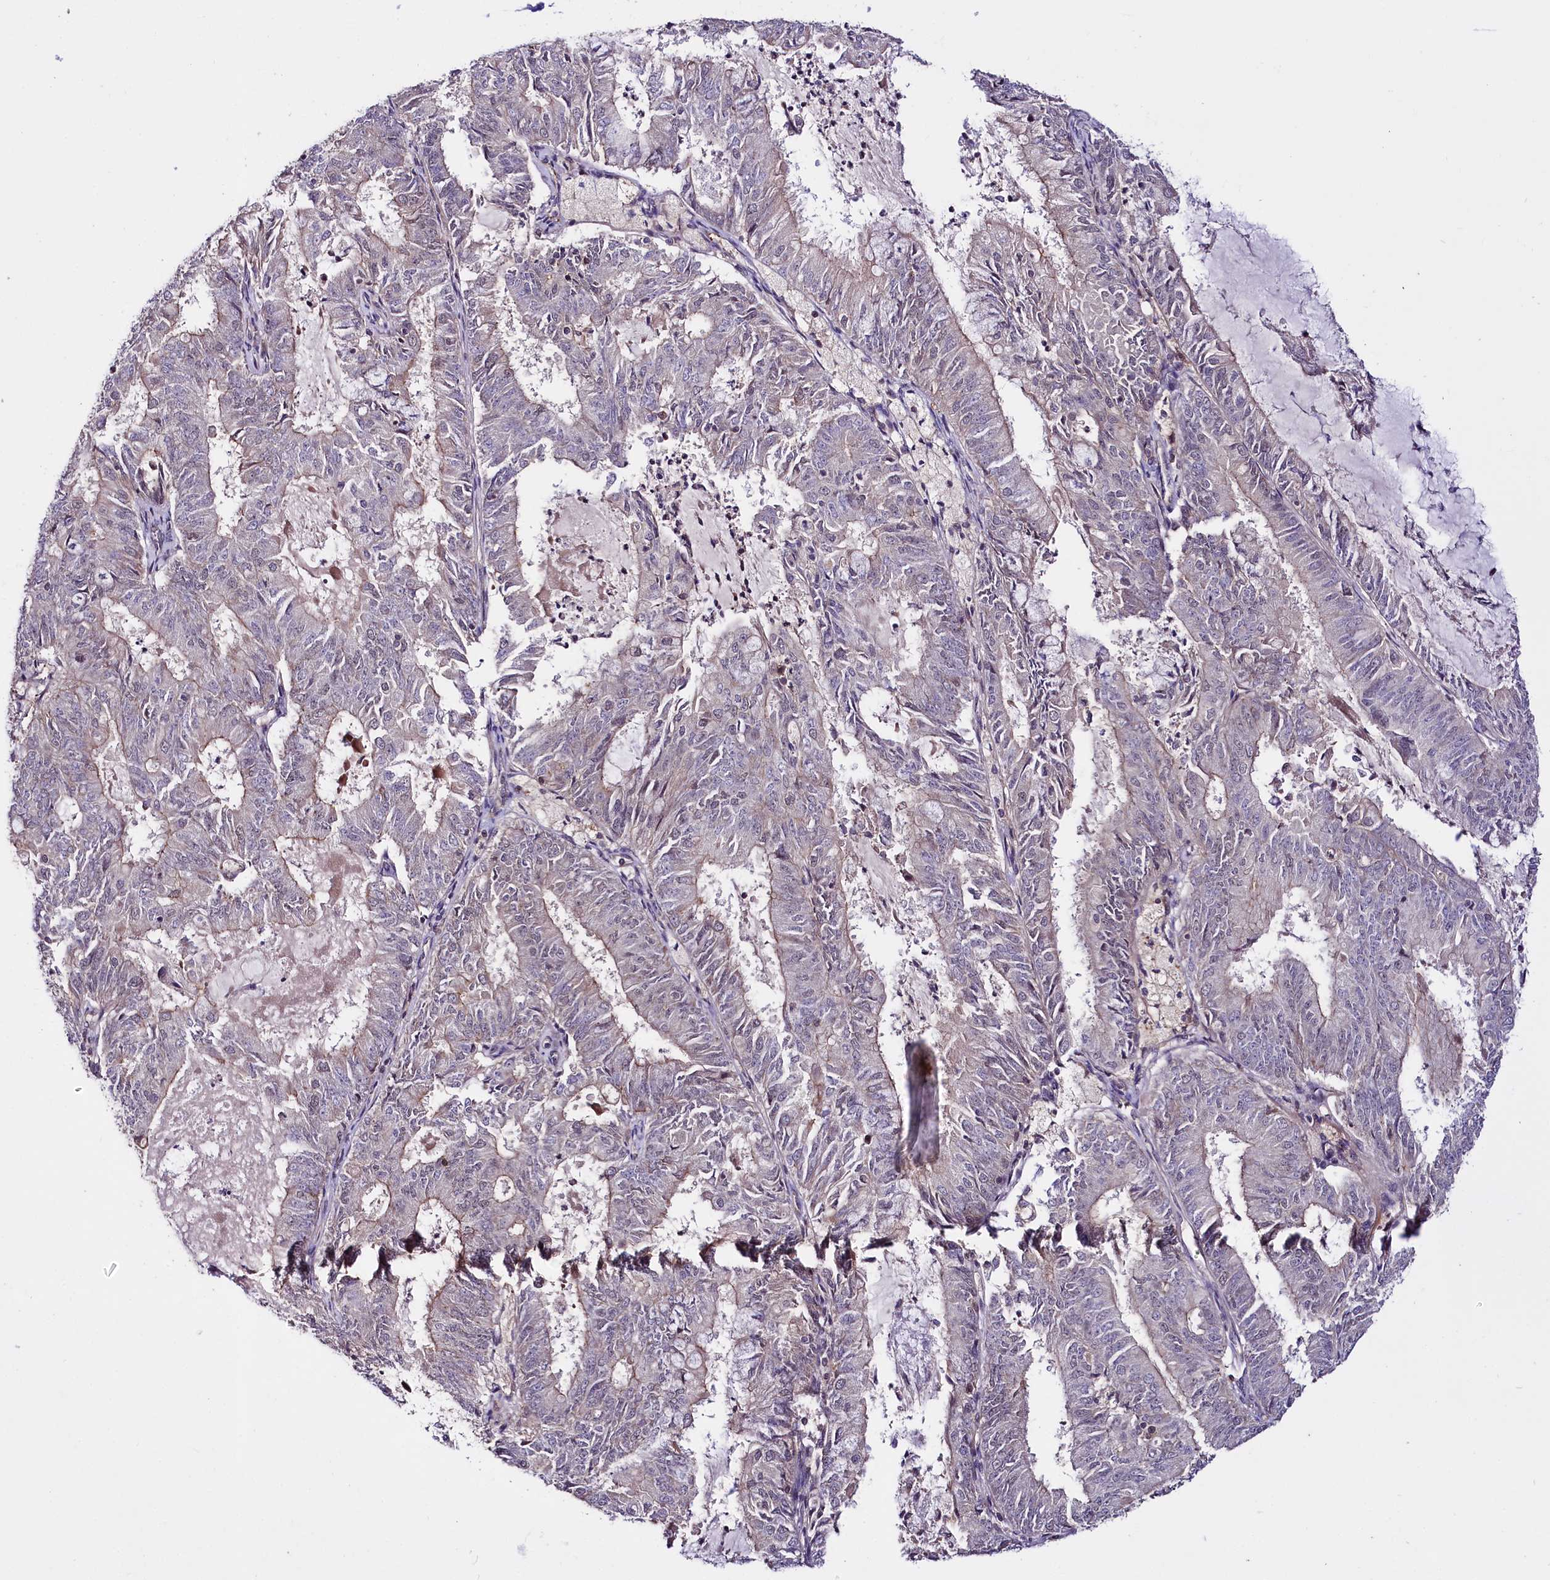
{"staining": {"intensity": "weak", "quantity": "<25%", "location": "cytoplasmic/membranous"}, "tissue": "endometrial cancer", "cell_type": "Tumor cells", "image_type": "cancer", "snomed": [{"axis": "morphology", "description": "Adenocarcinoma, NOS"}, {"axis": "topography", "description": "Endometrium"}], "caption": "Tumor cells show no significant protein expression in endometrial adenocarcinoma.", "gene": "TAFAZZIN", "patient": {"sex": "female", "age": 57}}